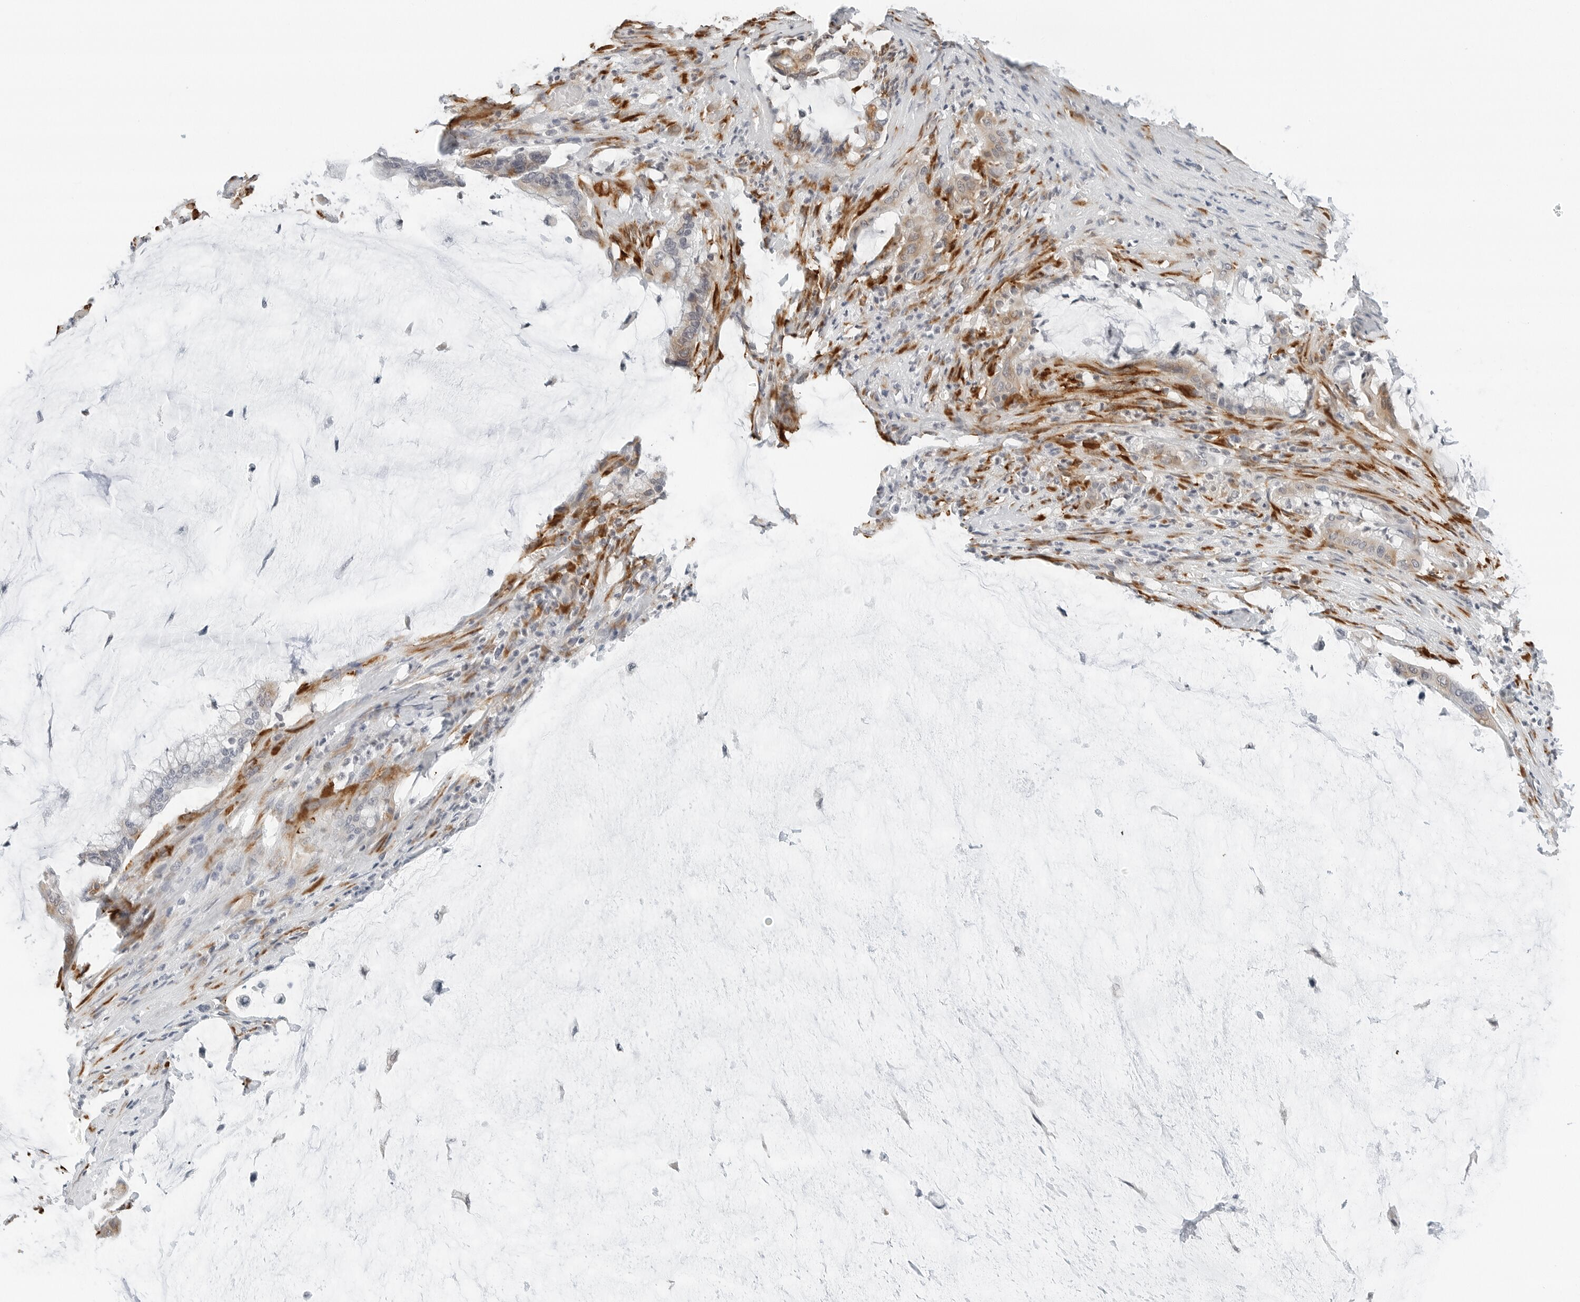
{"staining": {"intensity": "weak", "quantity": "25%-75%", "location": "cytoplasmic/membranous"}, "tissue": "pancreatic cancer", "cell_type": "Tumor cells", "image_type": "cancer", "snomed": [{"axis": "morphology", "description": "Adenocarcinoma, NOS"}, {"axis": "topography", "description": "Pancreas"}], "caption": "IHC histopathology image of neoplastic tissue: pancreatic cancer stained using IHC demonstrates low levels of weak protein expression localized specifically in the cytoplasmic/membranous of tumor cells, appearing as a cytoplasmic/membranous brown color.", "gene": "P4HA2", "patient": {"sex": "male", "age": 41}}